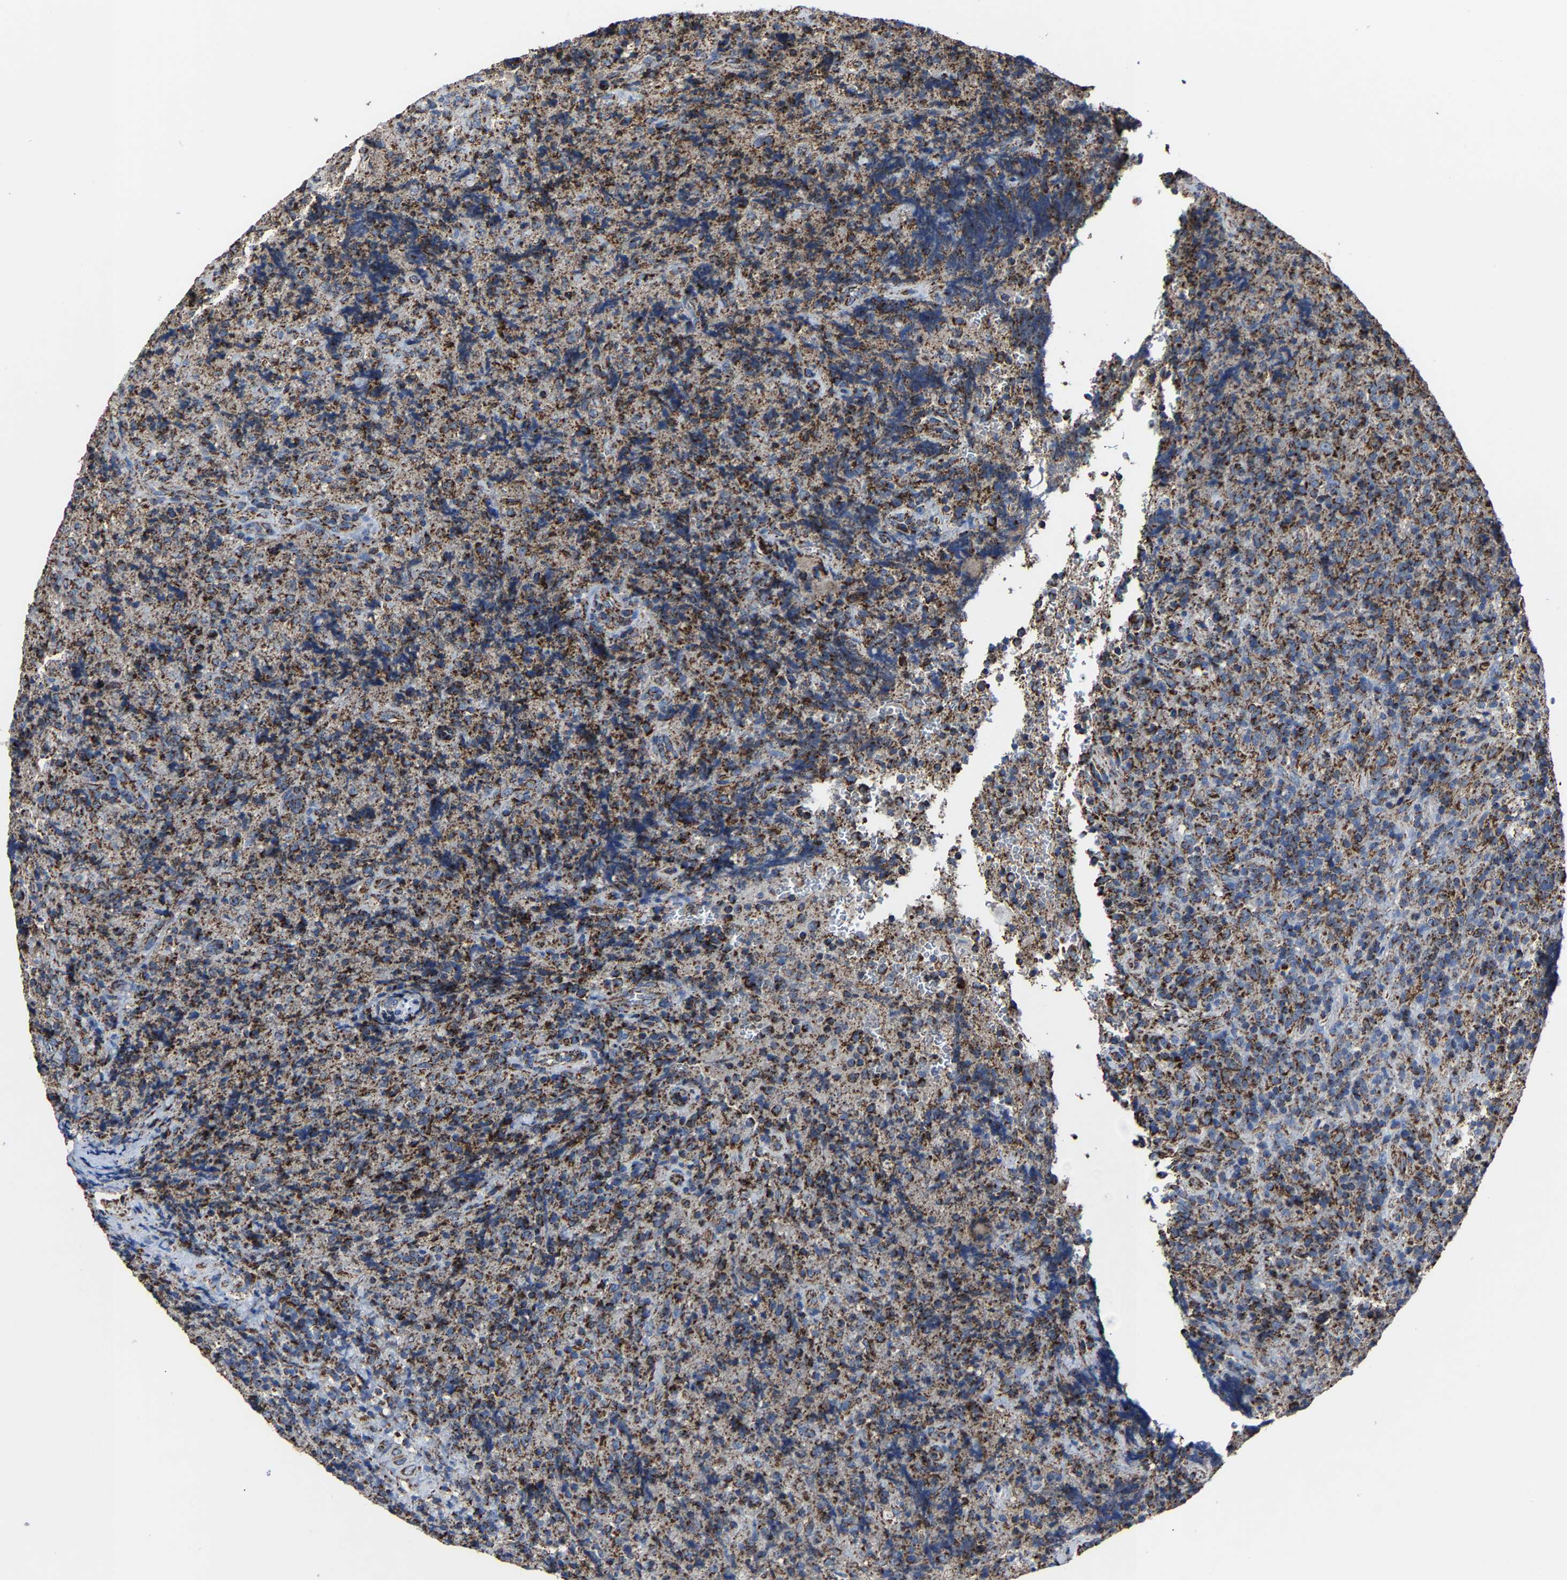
{"staining": {"intensity": "strong", "quantity": ">75%", "location": "cytoplasmic/membranous"}, "tissue": "lymphoma", "cell_type": "Tumor cells", "image_type": "cancer", "snomed": [{"axis": "morphology", "description": "Malignant lymphoma, non-Hodgkin's type, High grade"}, {"axis": "topography", "description": "Tonsil"}], "caption": "IHC of human malignant lymphoma, non-Hodgkin's type (high-grade) displays high levels of strong cytoplasmic/membranous staining in about >75% of tumor cells. Using DAB (3,3'-diaminobenzidine) (brown) and hematoxylin (blue) stains, captured at high magnification using brightfield microscopy.", "gene": "NDUFV3", "patient": {"sex": "female", "age": 36}}